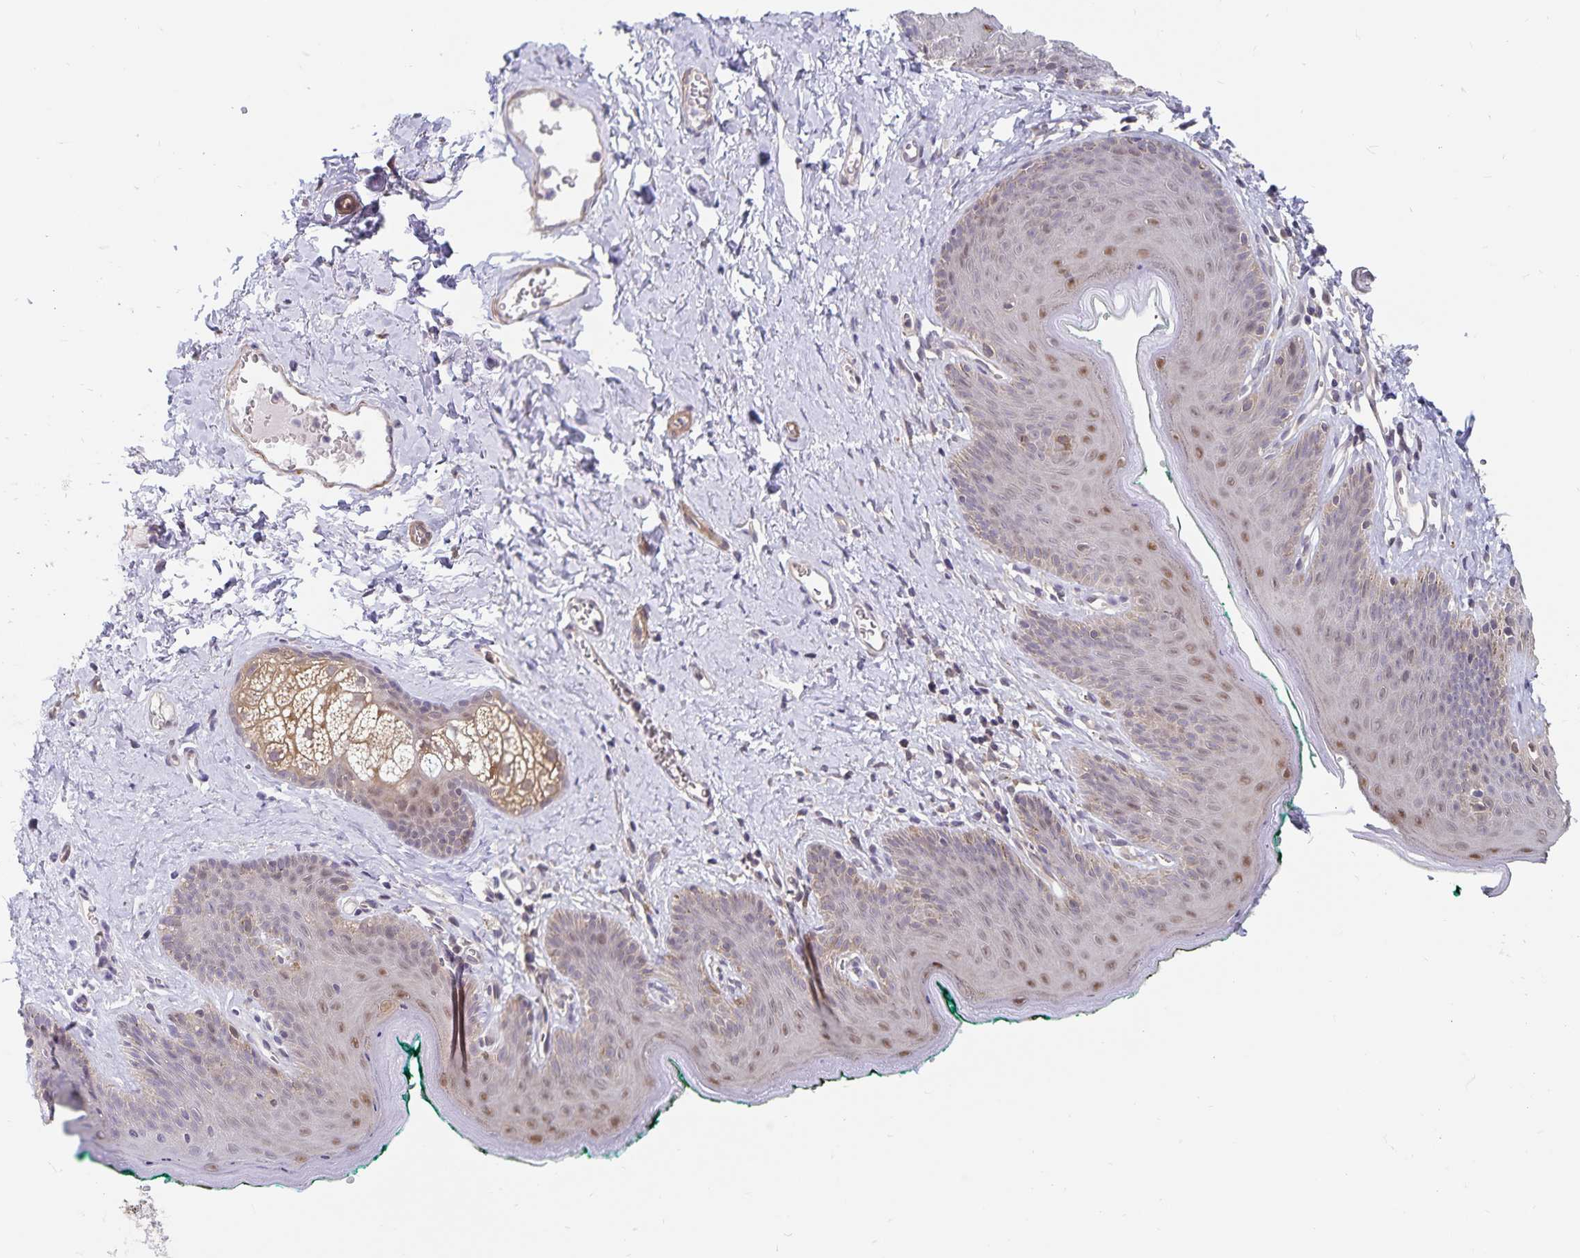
{"staining": {"intensity": "moderate", "quantity": "25%-75%", "location": "nuclear"}, "tissue": "skin", "cell_type": "Epidermal cells", "image_type": "normal", "snomed": [{"axis": "morphology", "description": "Normal tissue, NOS"}, {"axis": "topography", "description": "Vulva"}, {"axis": "topography", "description": "Peripheral nerve tissue"}], "caption": "Immunohistochemical staining of benign skin shows 25%-75% levels of moderate nuclear protein expression in about 25%-75% of epidermal cells. Immunohistochemistry (ihc) stains the protein in brown and the nuclei are stained blue.", "gene": "BAG6", "patient": {"sex": "female", "age": 66}}